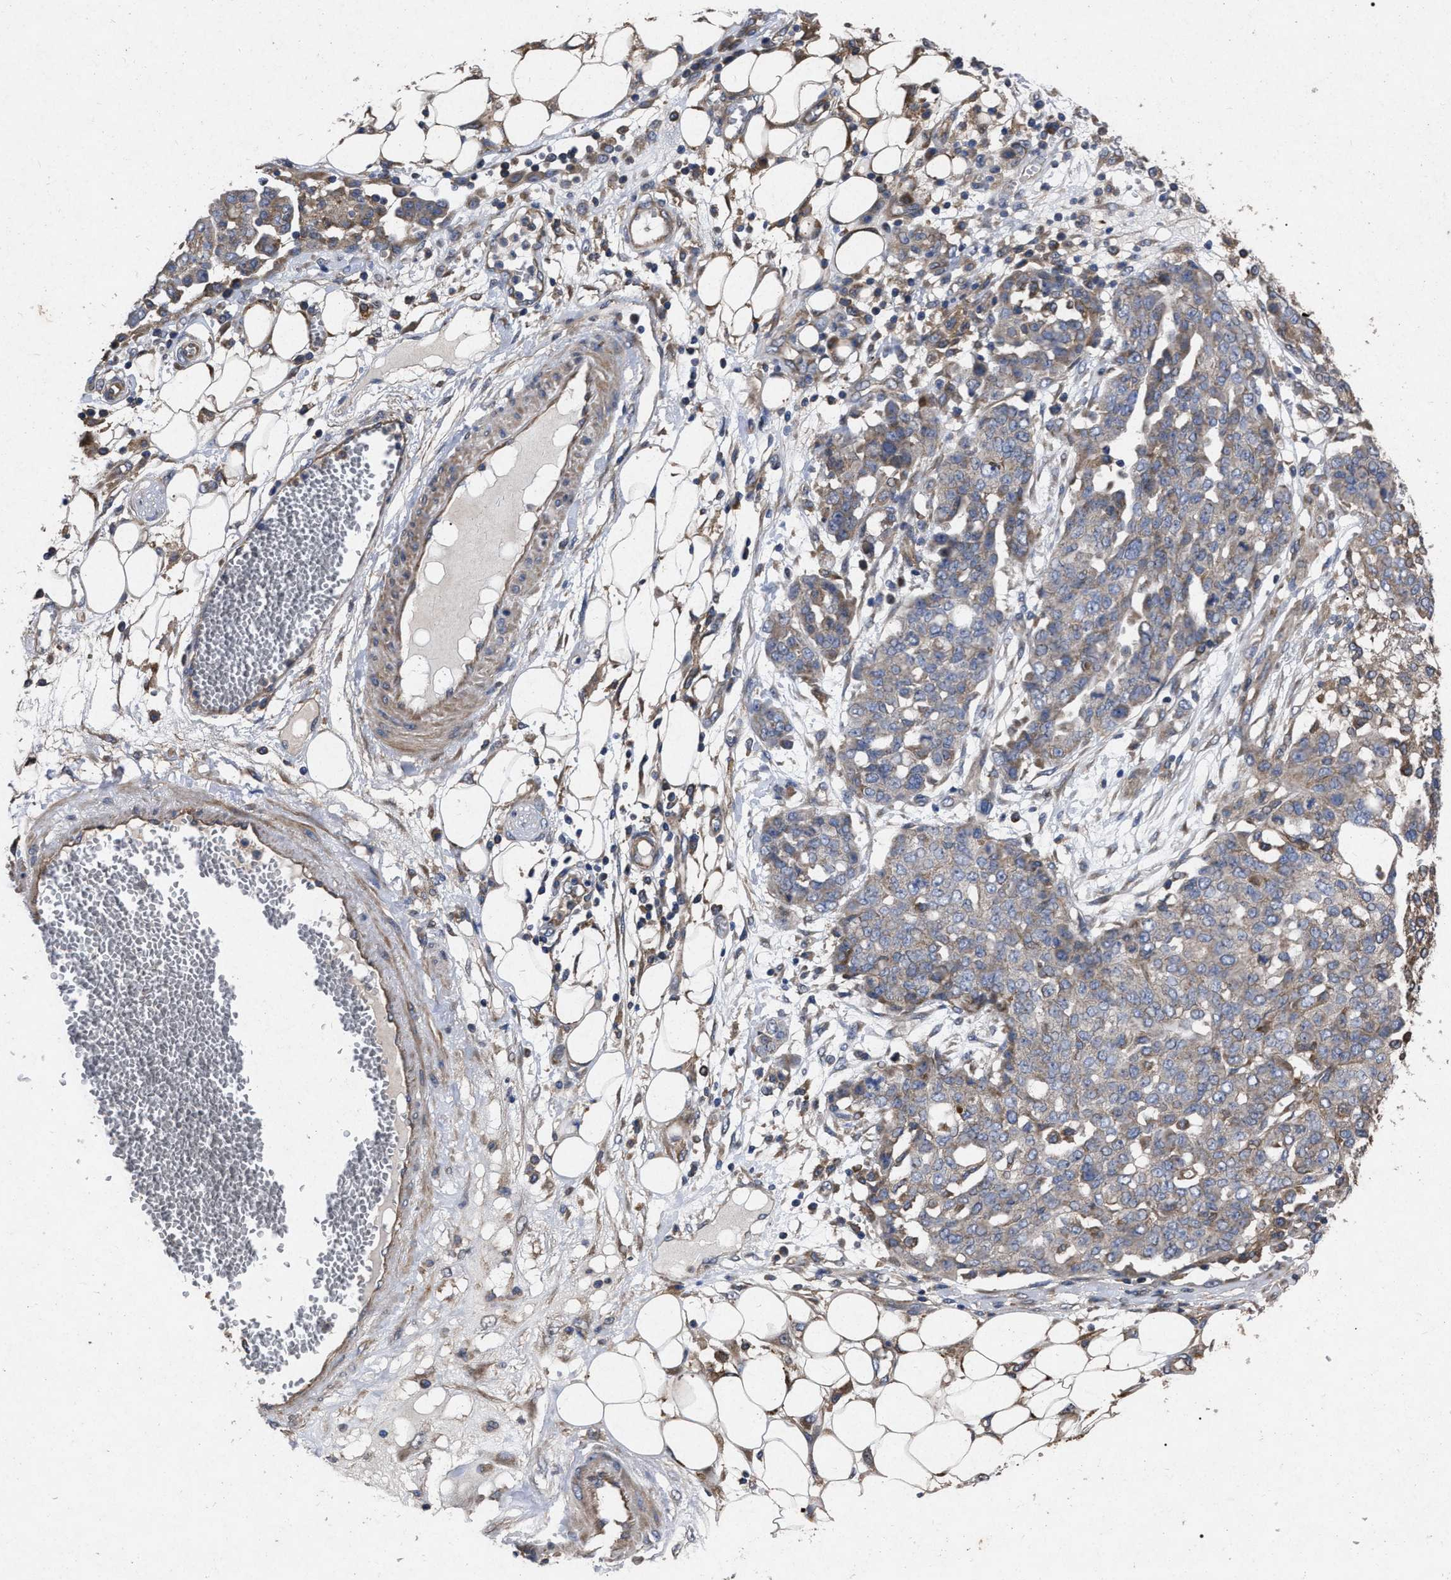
{"staining": {"intensity": "weak", "quantity": "25%-75%", "location": "cytoplasmic/membranous"}, "tissue": "ovarian cancer", "cell_type": "Tumor cells", "image_type": "cancer", "snomed": [{"axis": "morphology", "description": "Cystadenocarcinoma, serous, NOS"}, {"axis": "topography", "description": "Soft tissue"}, {"axis": "topography", "description": "Ovary"}], "caption": "Protein analysis of ovarian cancer tissue exhibits weak cytoplasmic/membranous positivity in approximately 25%-75% of tumor cells.", "gene": "CDKN2C", "patient": {"sex": "female", "age": 57}}